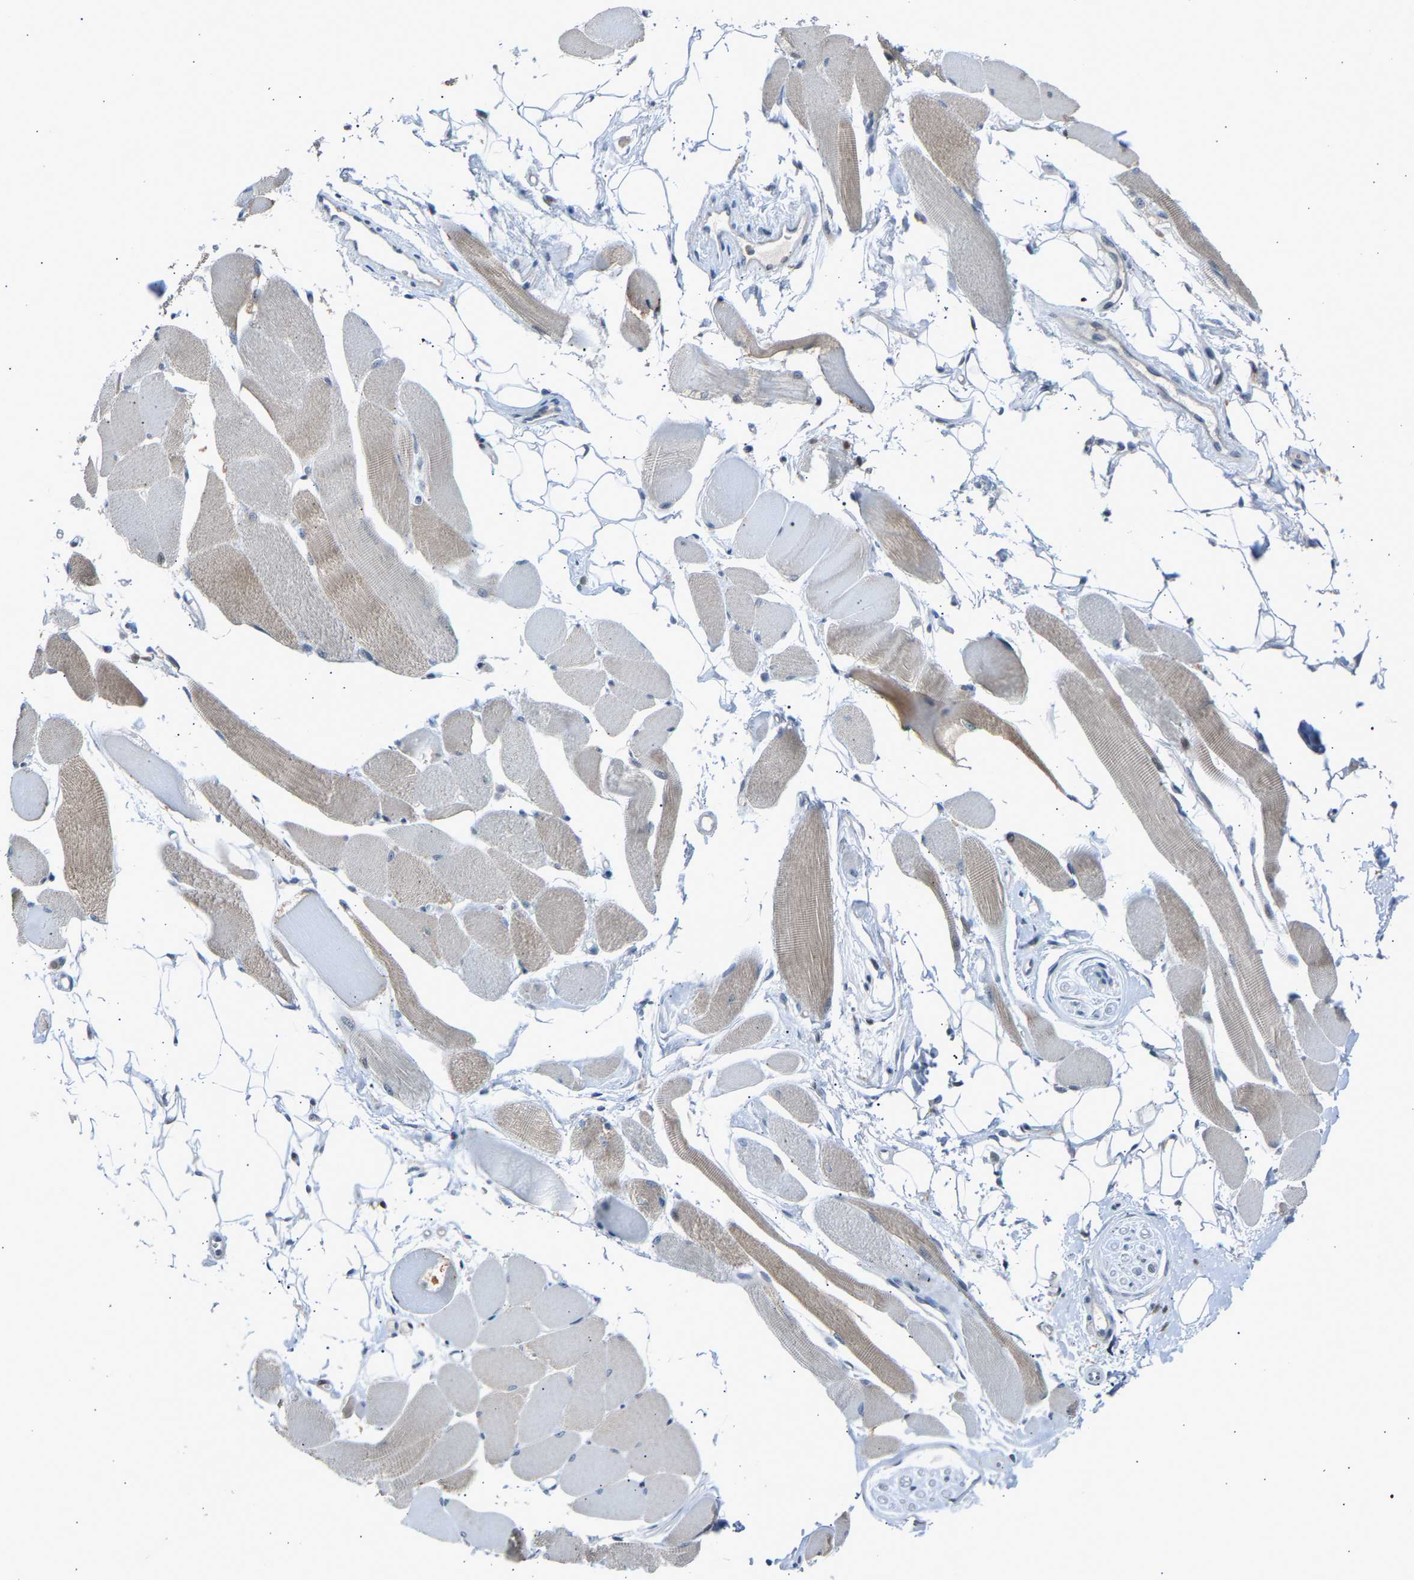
{"staining": {"intensity": "moderate", "quantity": "<25%", "location": "cytoplasmic/membranous"}, "tissue": "skeletal muscle", "cell_type": "Myocytes", "image_type": "normal", "snomed": [{"axis": "morphology", "description": "Normal tissue, NOS"}, {"axis": "topography", "description": "Skeletal muscle"}, {"axis": "topography", "description": "Peripheral nerve tissue"}], "caption": "This is an image of IHC staining of unremarkable skeletal muscle, which shows moderate staining in the cytoplasmic/membranous of myocytes.", "gene": "SLIRP", "patient": {"sex": "female", "age": 84}}